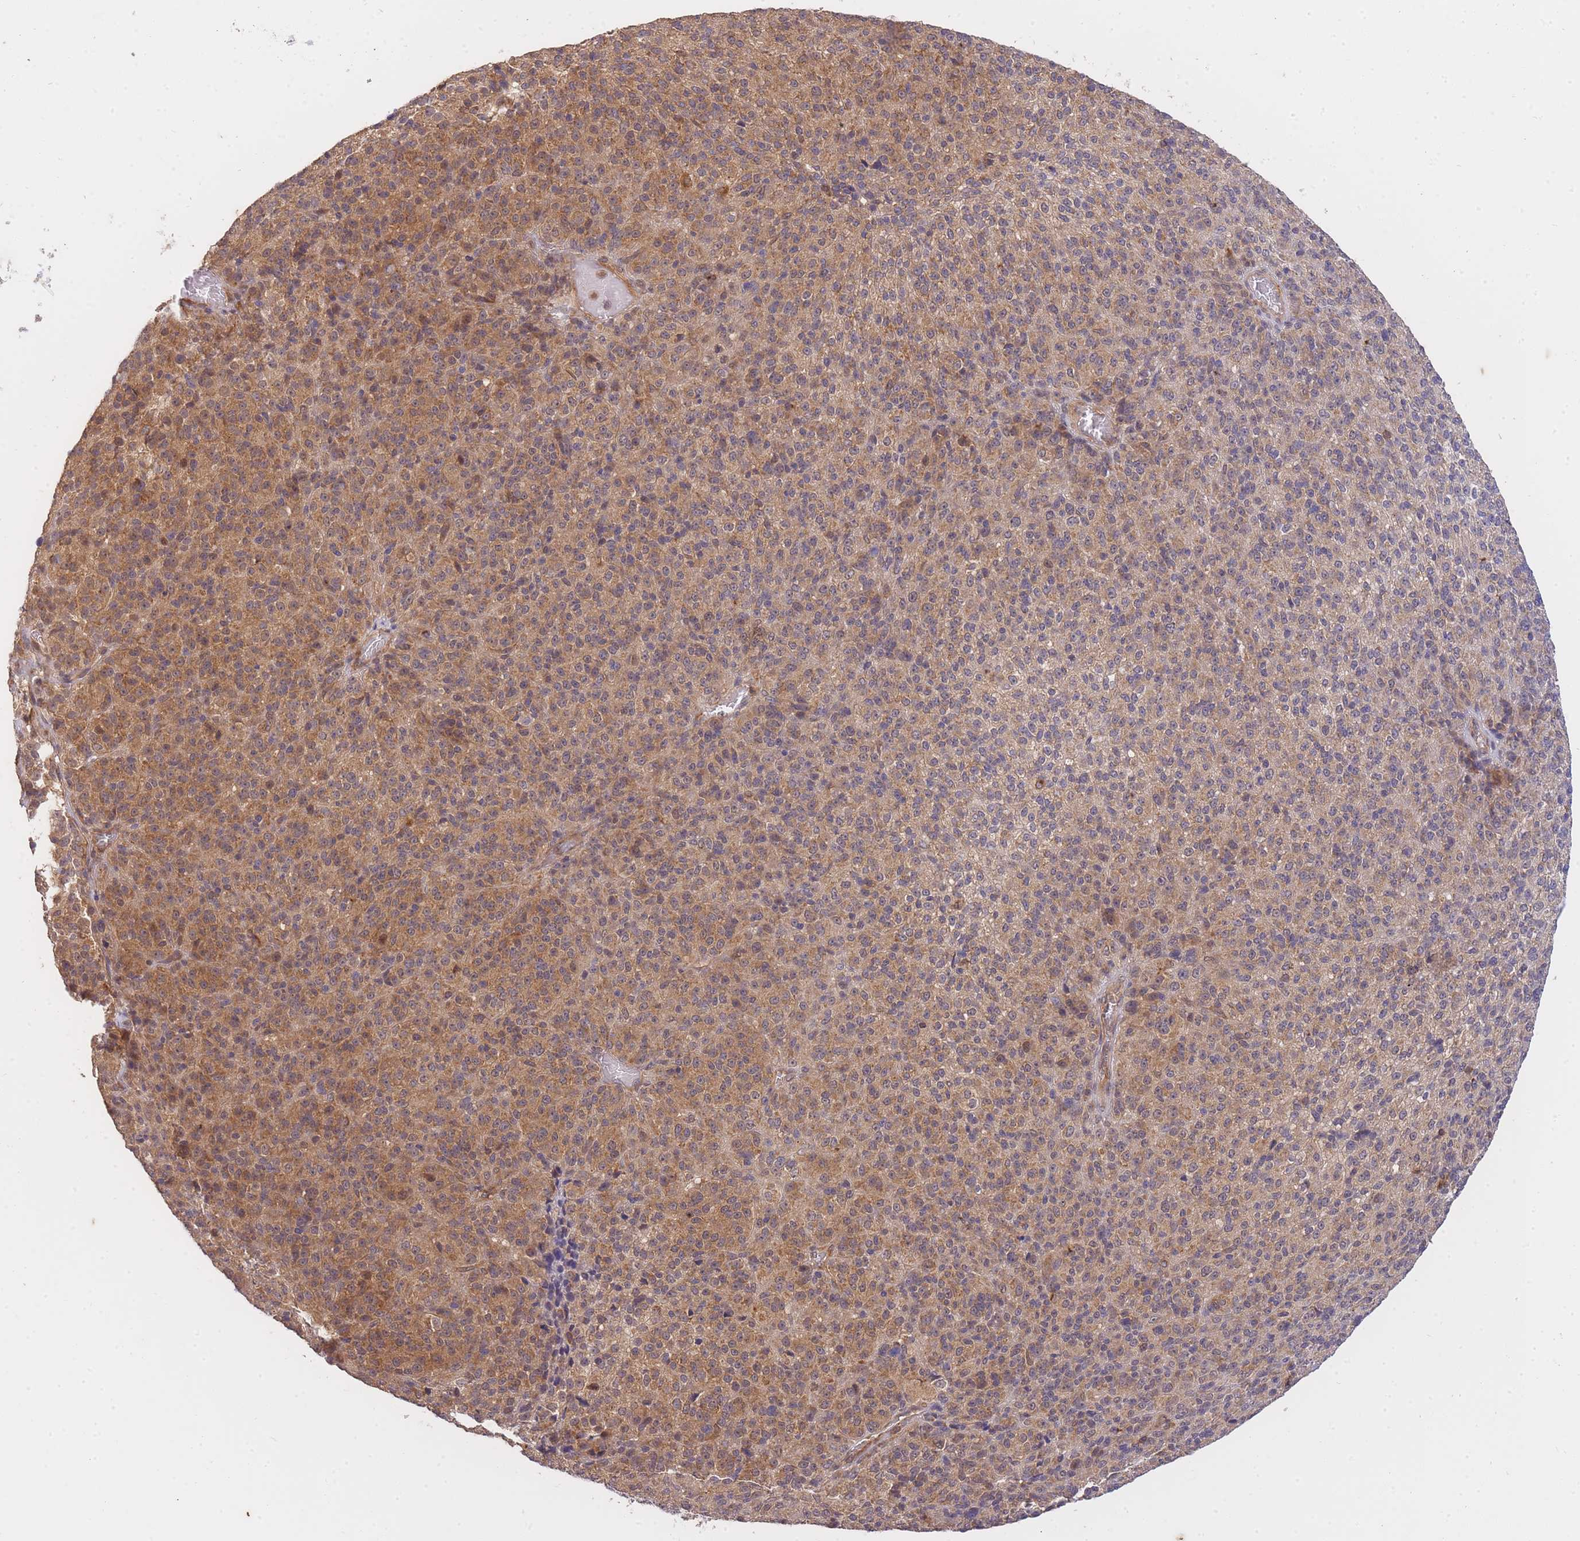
{"staining": {"intensity": "moderate", "quantity": "25%-75%", "location": "cytoplasmic/membranous"}, "tissue": "melanoma", "cell_type": "Tumor cells", "image_type": "cancer", "snomed": [{"axis": "morphology", "description": "Malignant melanoma, Metastatic site"}, {"axis": "topography", "description": "Brain"}], "caption": "Protein staining of melanoma tissue displays moderate cytoplasmic/membranous staining in about 25%-75% of tumor cells. (DAB (3,3'-diaminobenzidine) IHC, brown staining for protein, blue staining for nuclei).", "gene": "ST8SIA4", "patient": {"sex": "female", "age": 56}}